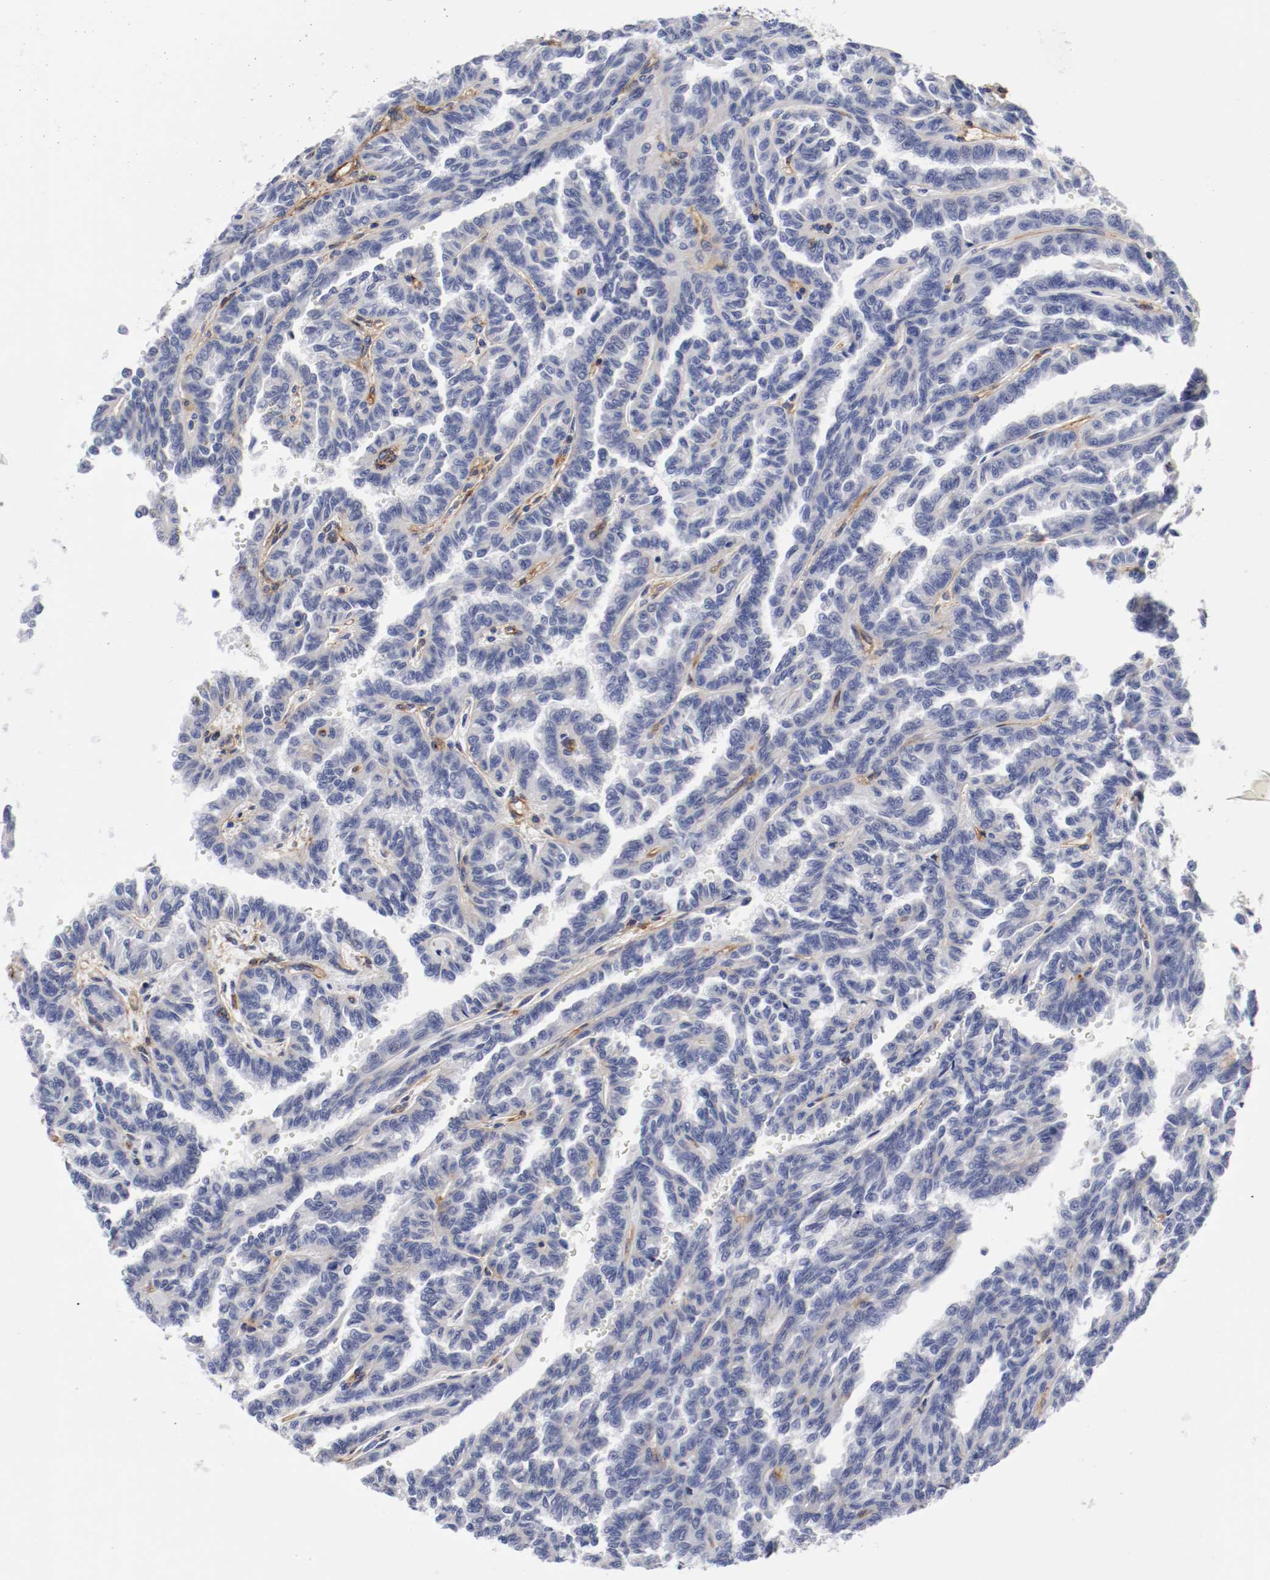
{"staining": {"intensity": "weak", "quantity": "25%-75%", "location": "cytoplasmic/membranous"}, "tissue": "renal cancer", "cell_type": "Tumor cells", "image_type": "cancer", "snomed": [{"axis": "morphology", "description": "Inflammation, NOS"}, {"axis": "morphology", "description": "Adenocarcinoma, NOS"}, {"axis": "topography", "description": "Kidney"}], "caption": "Protein analysis of renal cancer (adenocarcinoma) tissue reveals weak cytoplasmic/membranous positivity in approximately 25%-75% of tumor cells.", "gene": "IFITM1", "patient": {"sex": "male", "age": 68}}